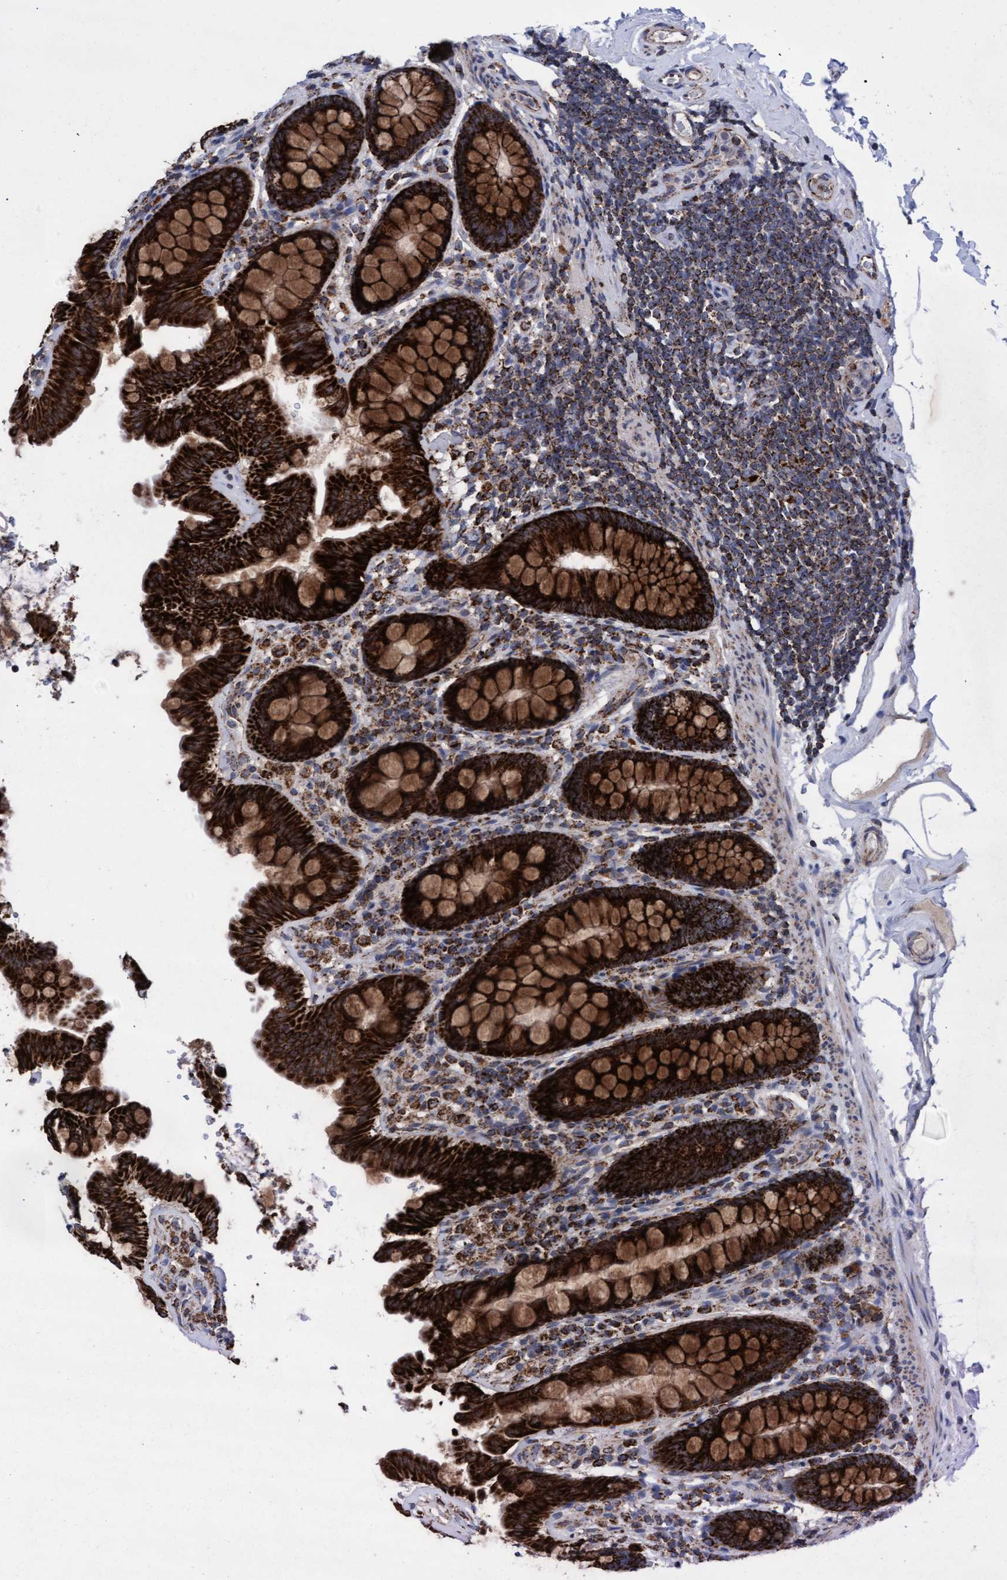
{"staining": {"intensity": "moderate", "quantity": ">75%", "location": "cytoplasmic/membranous"}, "tissue": "colon", "cell_type": "Endothelial cells", "image_type": "normal", "snomed": [{"axis": "morphology", "description": "Normal tissue, NOS"}, {"axis": "topography", "description": "Colon"}, {"axis": "topography", "description": "Peripheral nerve tissue"}], "caption": "Immunohistochemical staining of benign human colon reveals moderate cytoplasmic/membranous protein expression in approximately >75% of endothelial cells. Immunohistochemistry (ihc) stains the protein in brown and the nuclei are stained blue.", "gene": "MRPL38", "patient": {"sex": "female", "age": 61}}